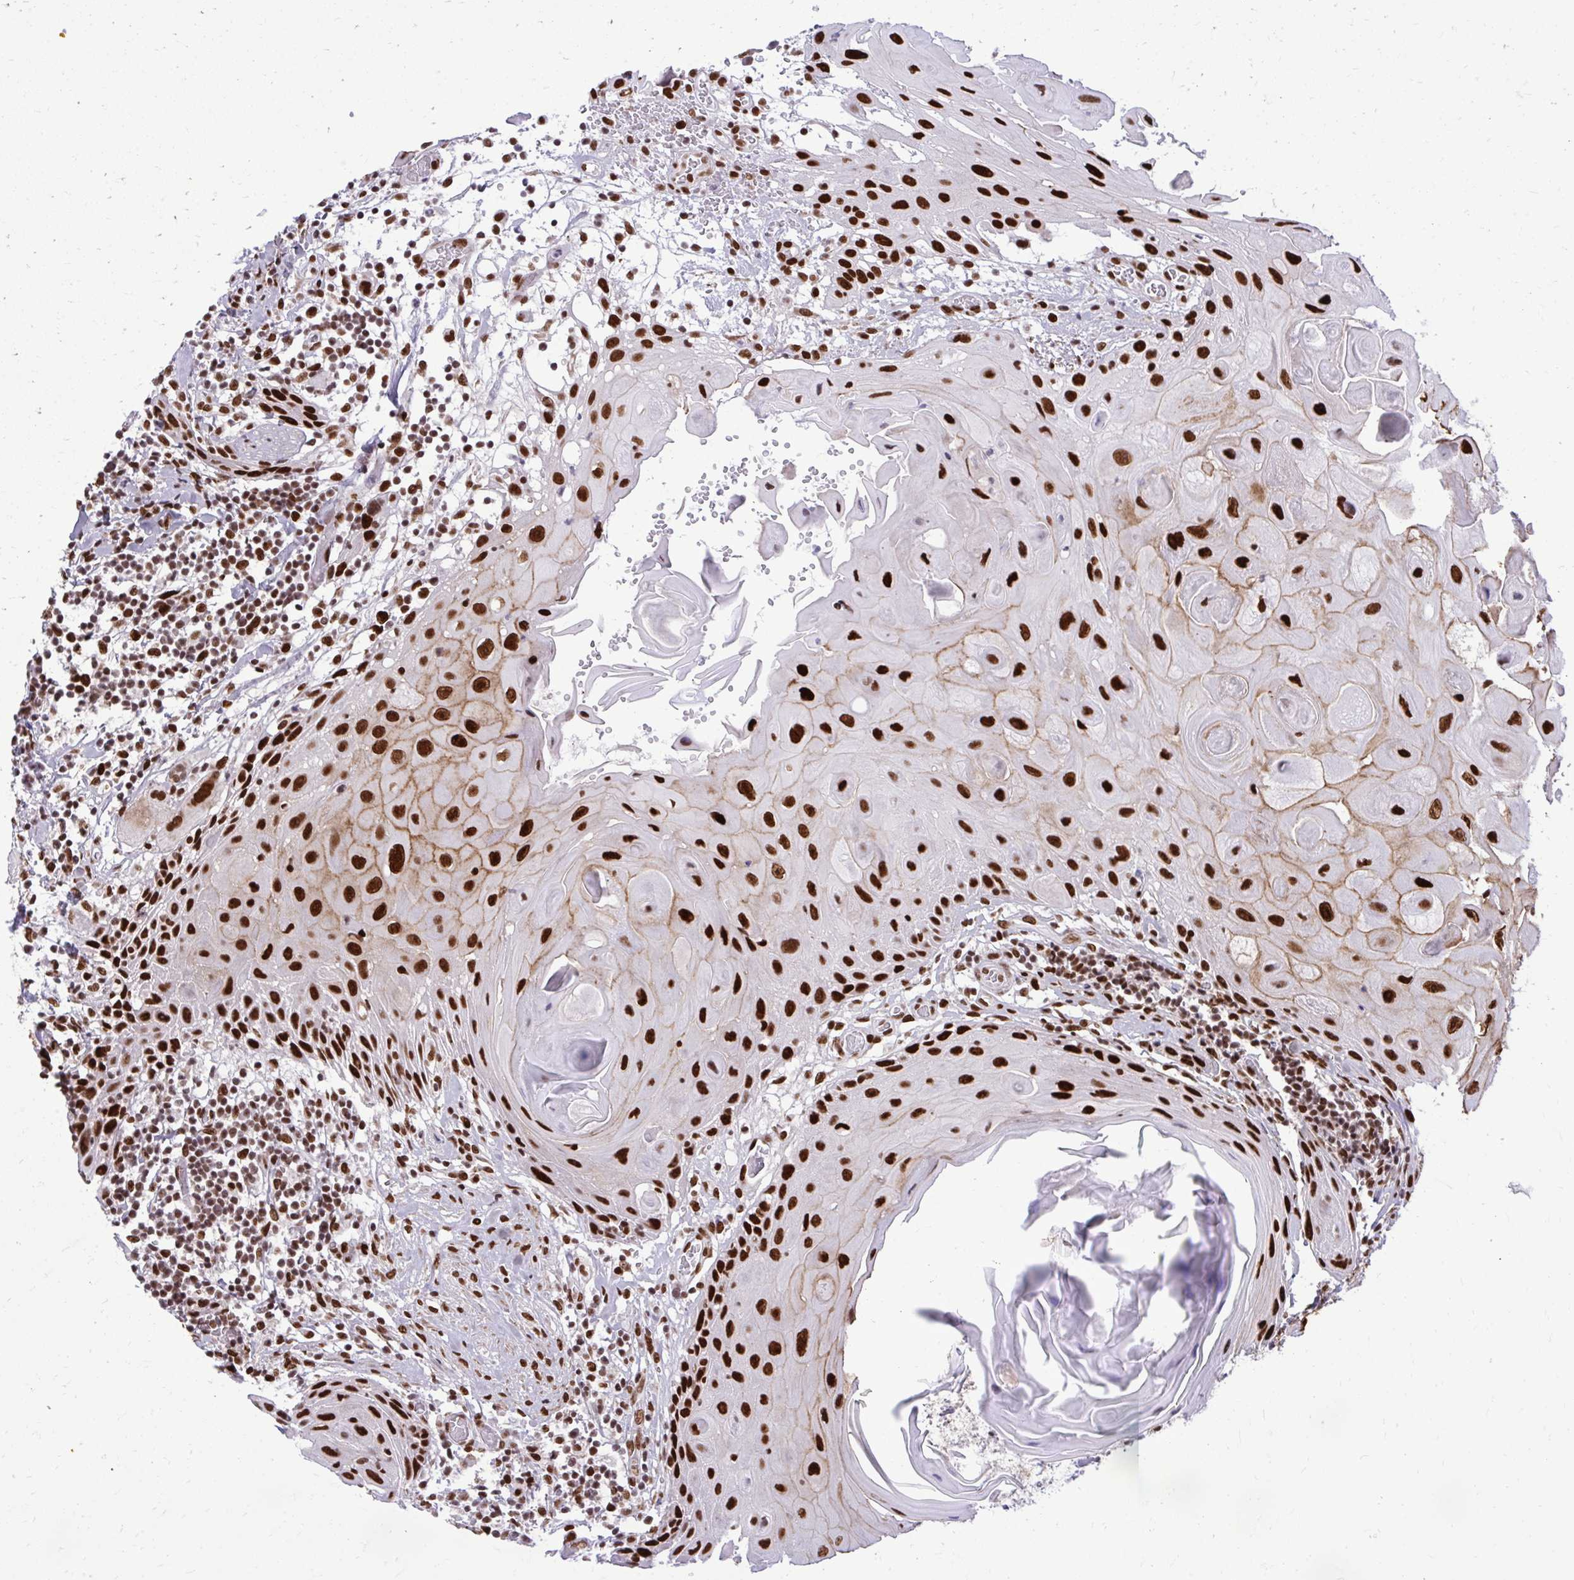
{"staining": {"intensity": "strong", "quantity": ">75%", "location": "cytoplasmic/membranous,nuclear"}, "tissue": "head and neck cancer", "cell_type": "Tumor cells", "image_type": "cancer", "snomed": [{"axis": "morphology", "description": "Squamous cell carcinoma, NOS"}, {"axis": "topography", "description": "Oral tissue"}, {"axis": "topography", "description": "Head-Neck"}], "caption": "DAB immunohistochemical staining of head and neck cancer (squamous cell carcinoma) demonstrates strong cytoplasmic/membranous and nuclear protein expression in approximately >75% of tumor cells.", "gene": "CDYL", "patient": {"sex": "male", "age": 49}}